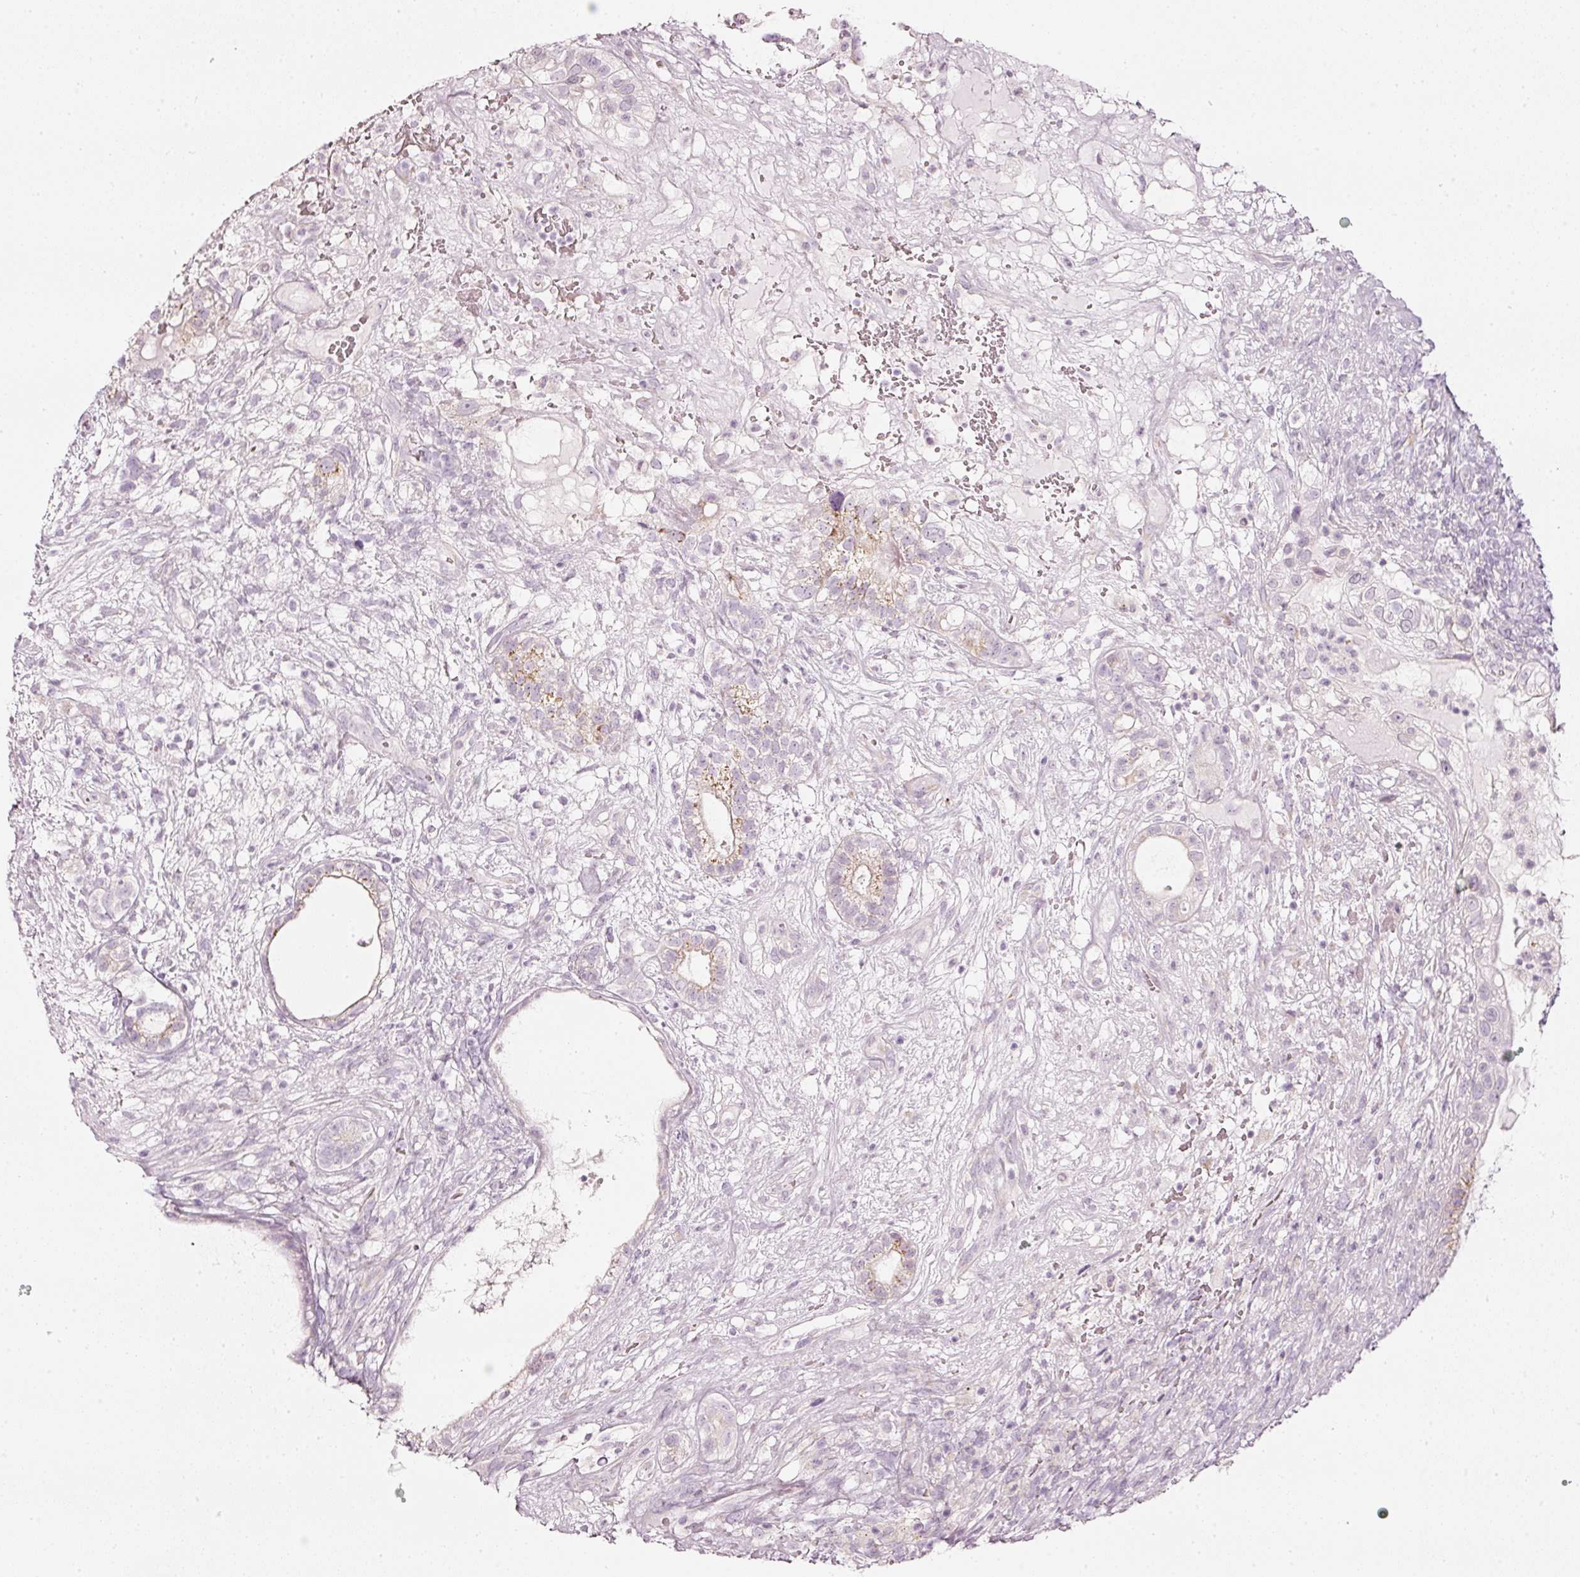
{"staining": {"intensity": "moderate", "quantity": "<25%", "location": "cytoplasmic/membranous"}, "tissue": "testis cancer", "cell_type": "Tumor cells", "image_type": "cancer", "snomed": [{"axis": "morphology", "description": "Seminoma, NOS"}, {"axis": "morphology", "description": "Carcinoma, Embryonal, NOS"}, {"axis": "topography", "description": "Testis"}], "caption": "This histopathology image displays immunohistochemistry staining of human testis cancer, with low moderate cytoplasmic/membranous positivity in approximately <25% of tumor cells.", "gene": "SDF4", "patient": {"sex": "male", "age": 41}}